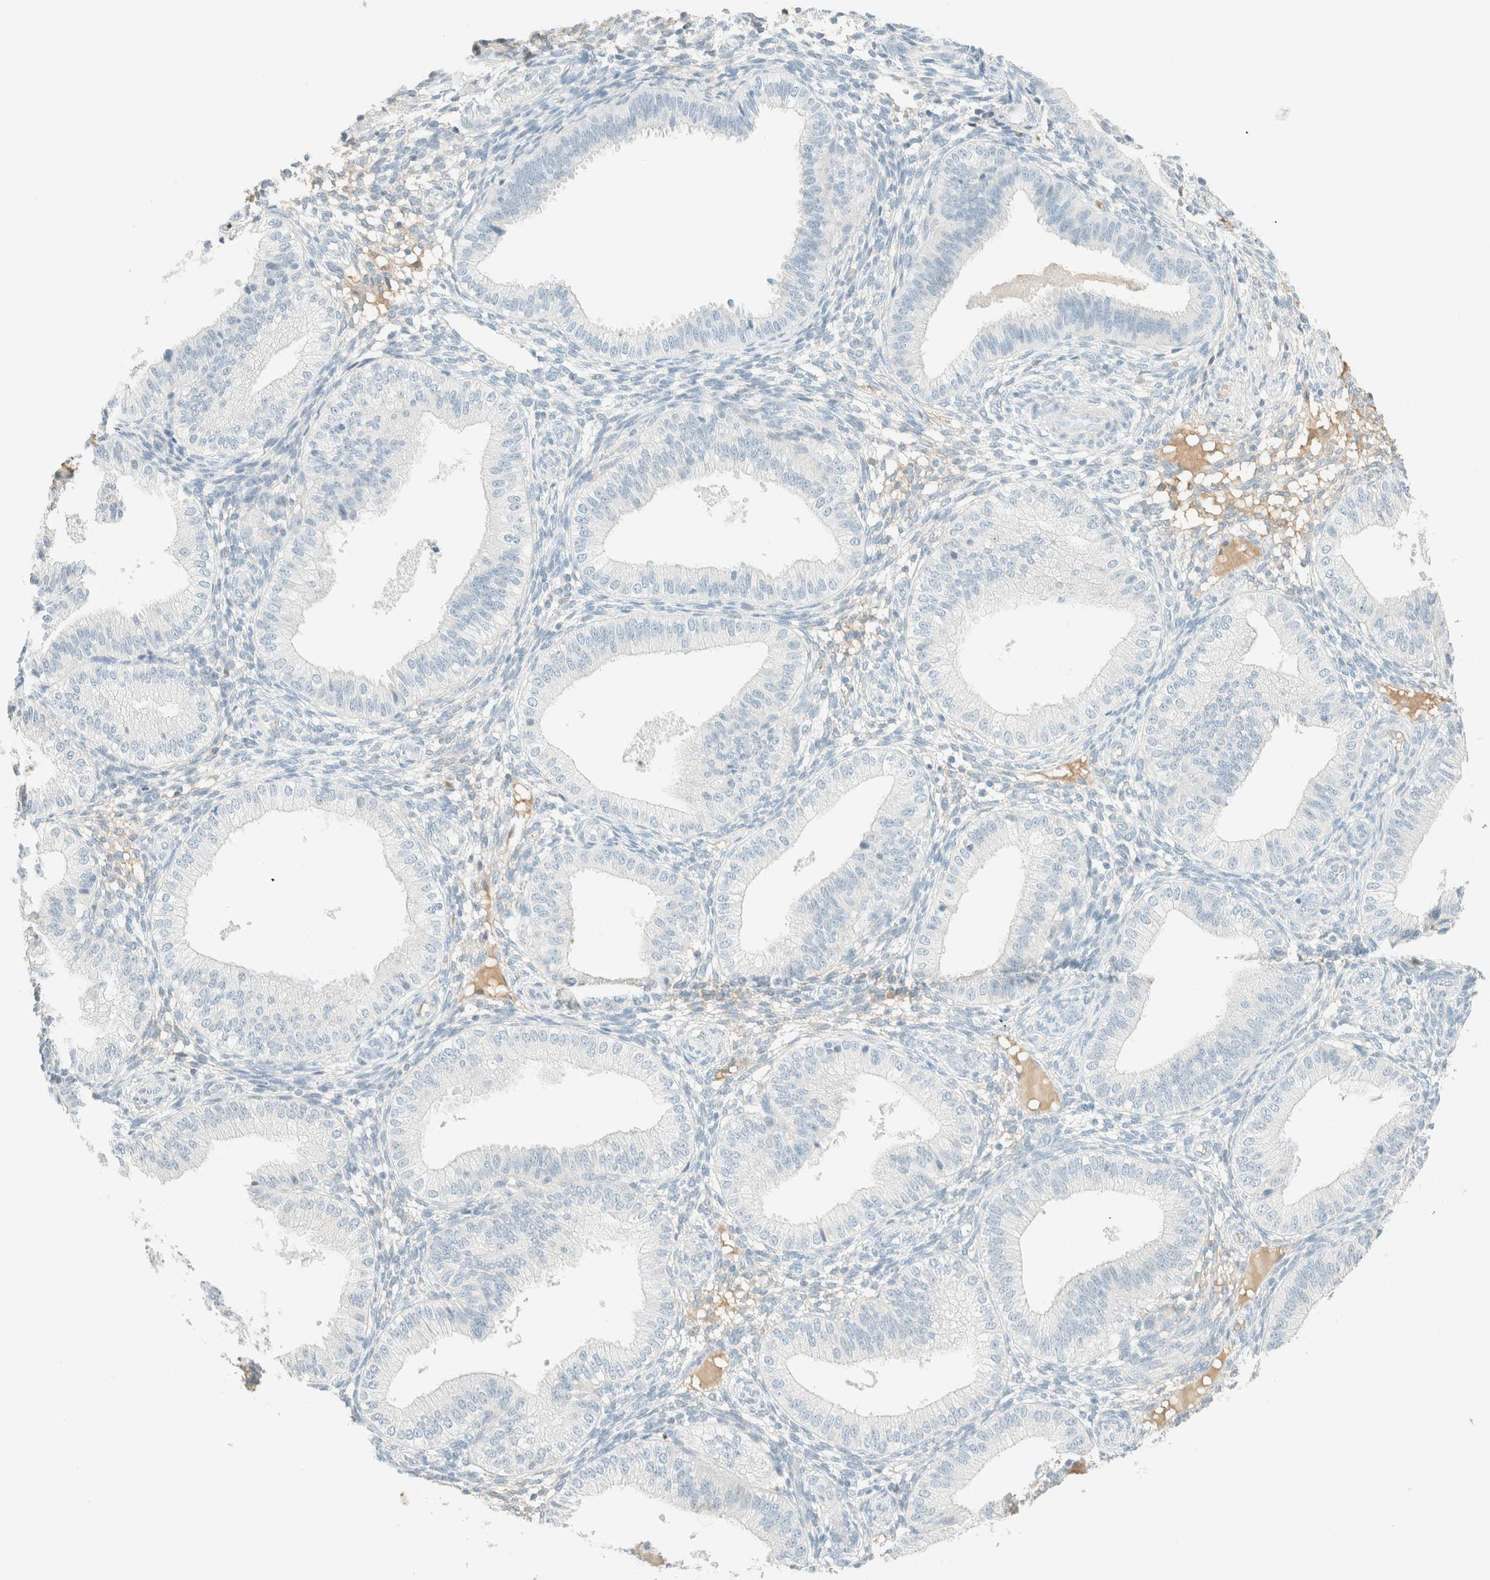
{"staining": {"intensity": "negative", "quantity": "none", "location": "none"}, "tissue": "endometrium", "cell_type": "Cells in endometrial stroma", "image_type": "normal", "snomed": [{"axis": "morphology", "description": "Normal tissue, NOS"}, {"axis": "topography", "description": "Endometrium"}], "caption": "Cells in endometrial stroma show no significant protein expression in benign endometrium. (Stains: DAB (3,3'-diaminobenzidine) IHC with hematoxylin counter stain, Microscopy: brightfield microscopy at high magnification).", "gene": "GPA33", "patient": {"sex": "female", "age": 39}}